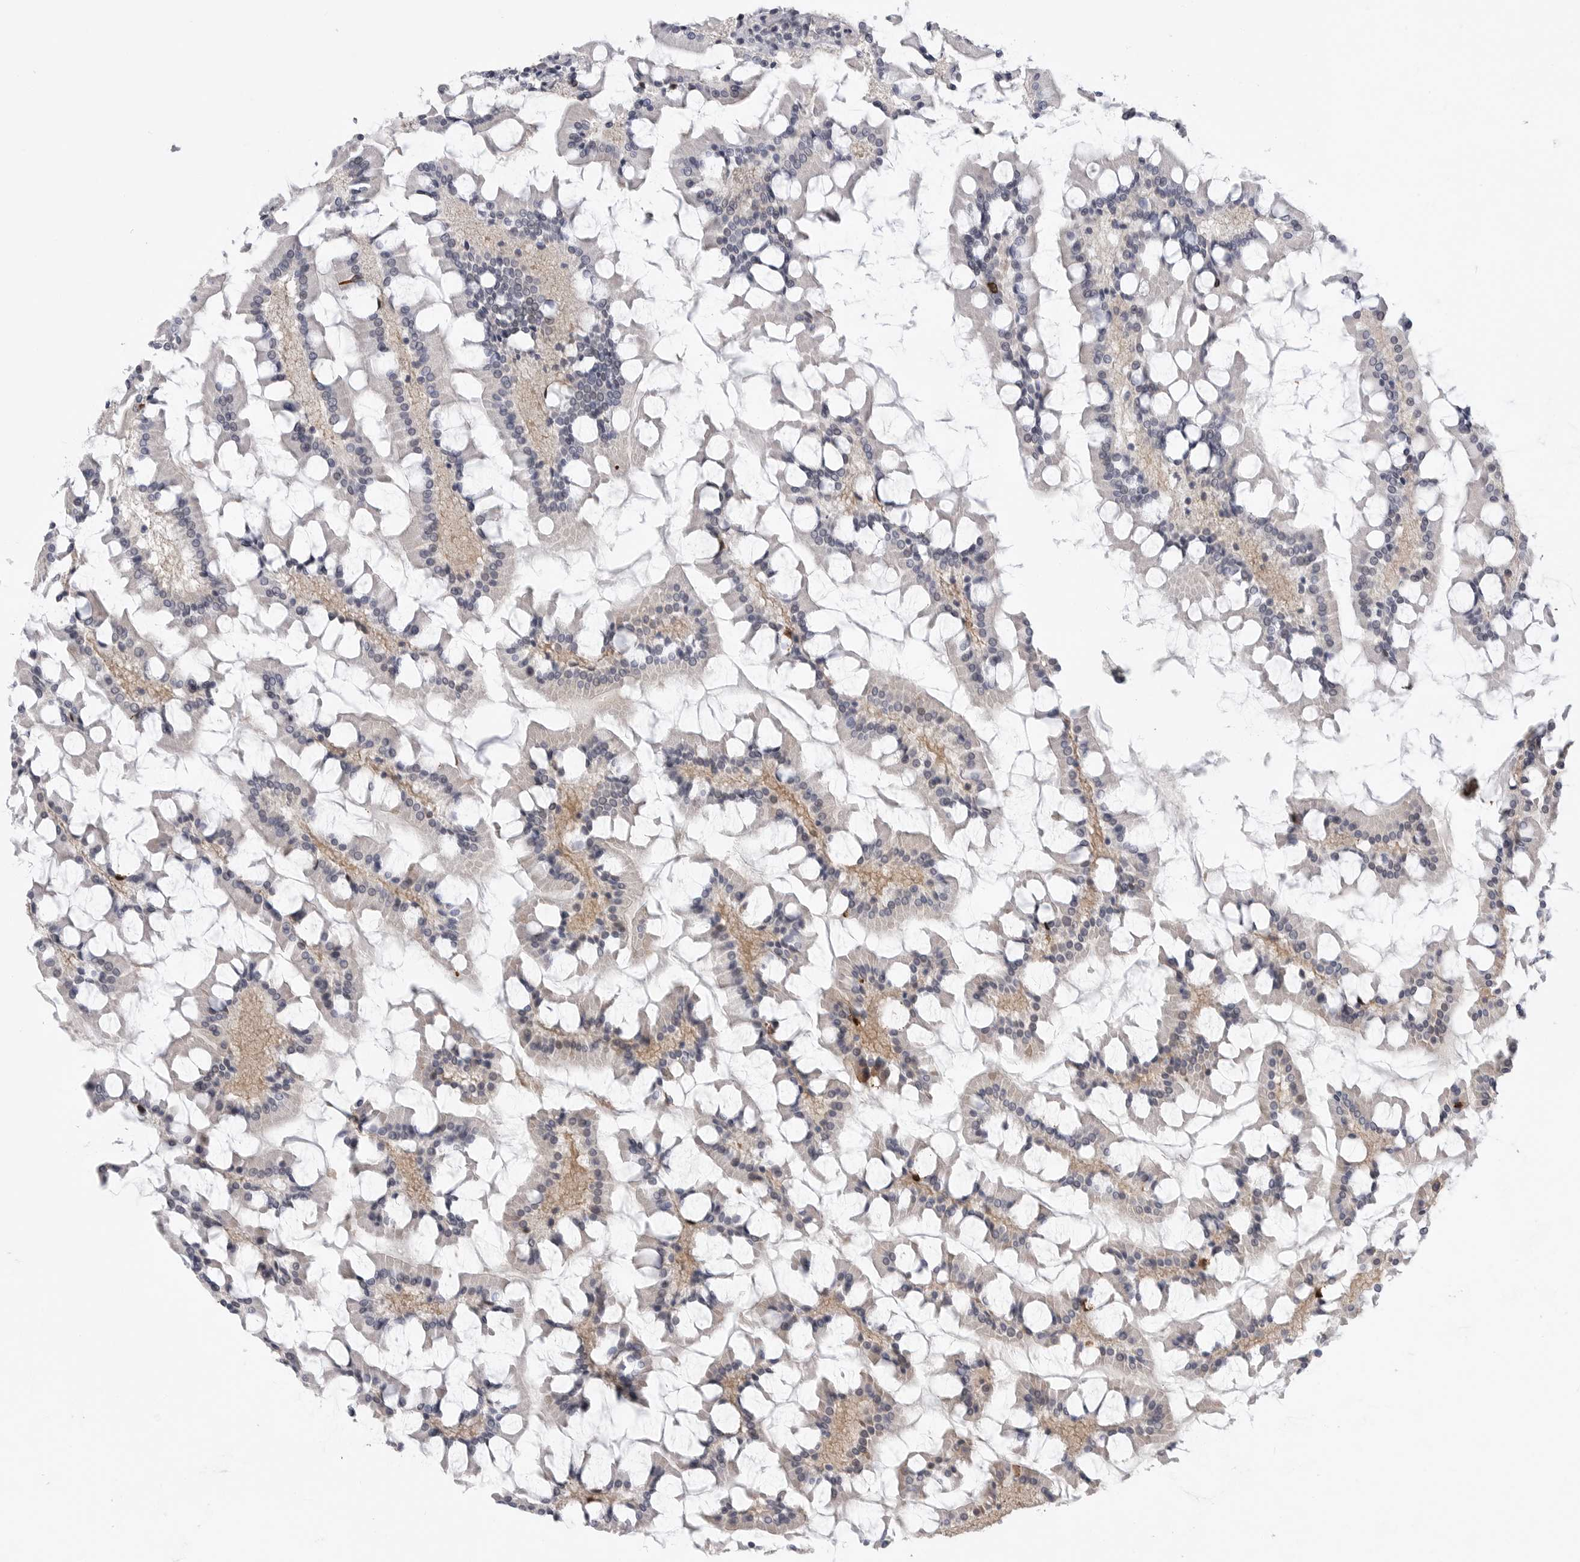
{"staining": {"intensity": "negative", "quantity": "none", "location": "none"}, "tissue": "small intestine", "cell_type": "Glandular cells", "image_type": "normal", "snomed": [{"axis": "morphology", "description": "Normal tissue, NOS"}, {"axis": "topography", "description": "Small intestine"}], "caption": "This is an immunohistochemistry (IHC) photomicrograph of benign human small intestine. There is no positivity in glandular cells.", "gene": "FBXO43", "patient": {"sex": "male", "age": 41}}